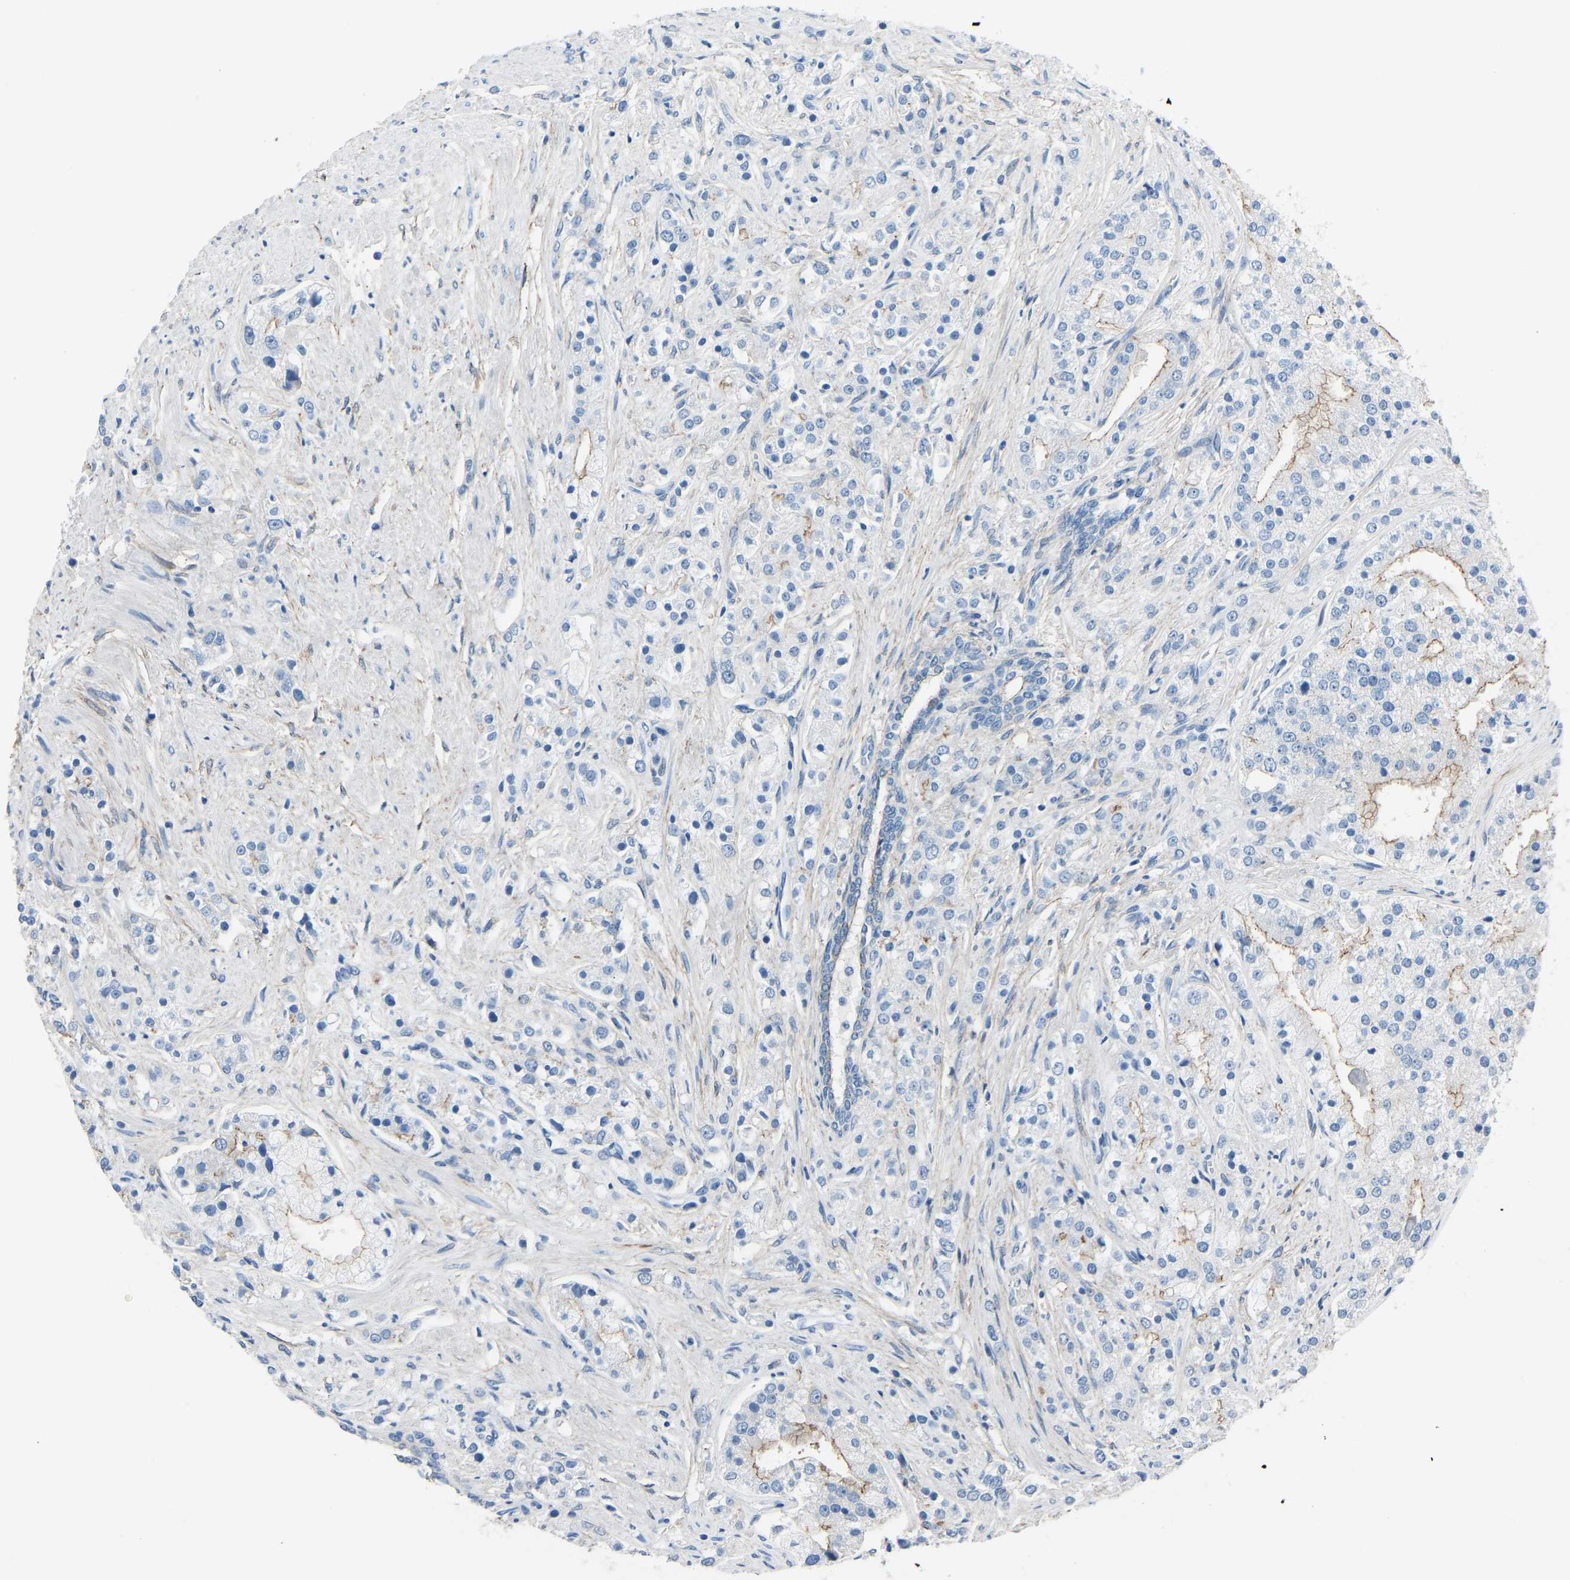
{"staining": {"intensity": "moderate", "quantity": "25%-75%", "location": "cytoplasmic/membranous"}, "tissue": "prostate cancer", "cell_type": "Tumor cells", "image_type": "cancer", "snomed": [{"axis": "morphology", "description": "Adenocarcinoma, High grade"}, {"axis": "topography", "description": "Prostate"}], "caption": "This is a histology image of IHC staining of prostate cancer (high-grade adenocarcinoma), which shows moderate positivity in the cytoplasmic/membranous of tumor cells.", "gene": "MYH10", "patient": {"sex": "male", "age": 50}}